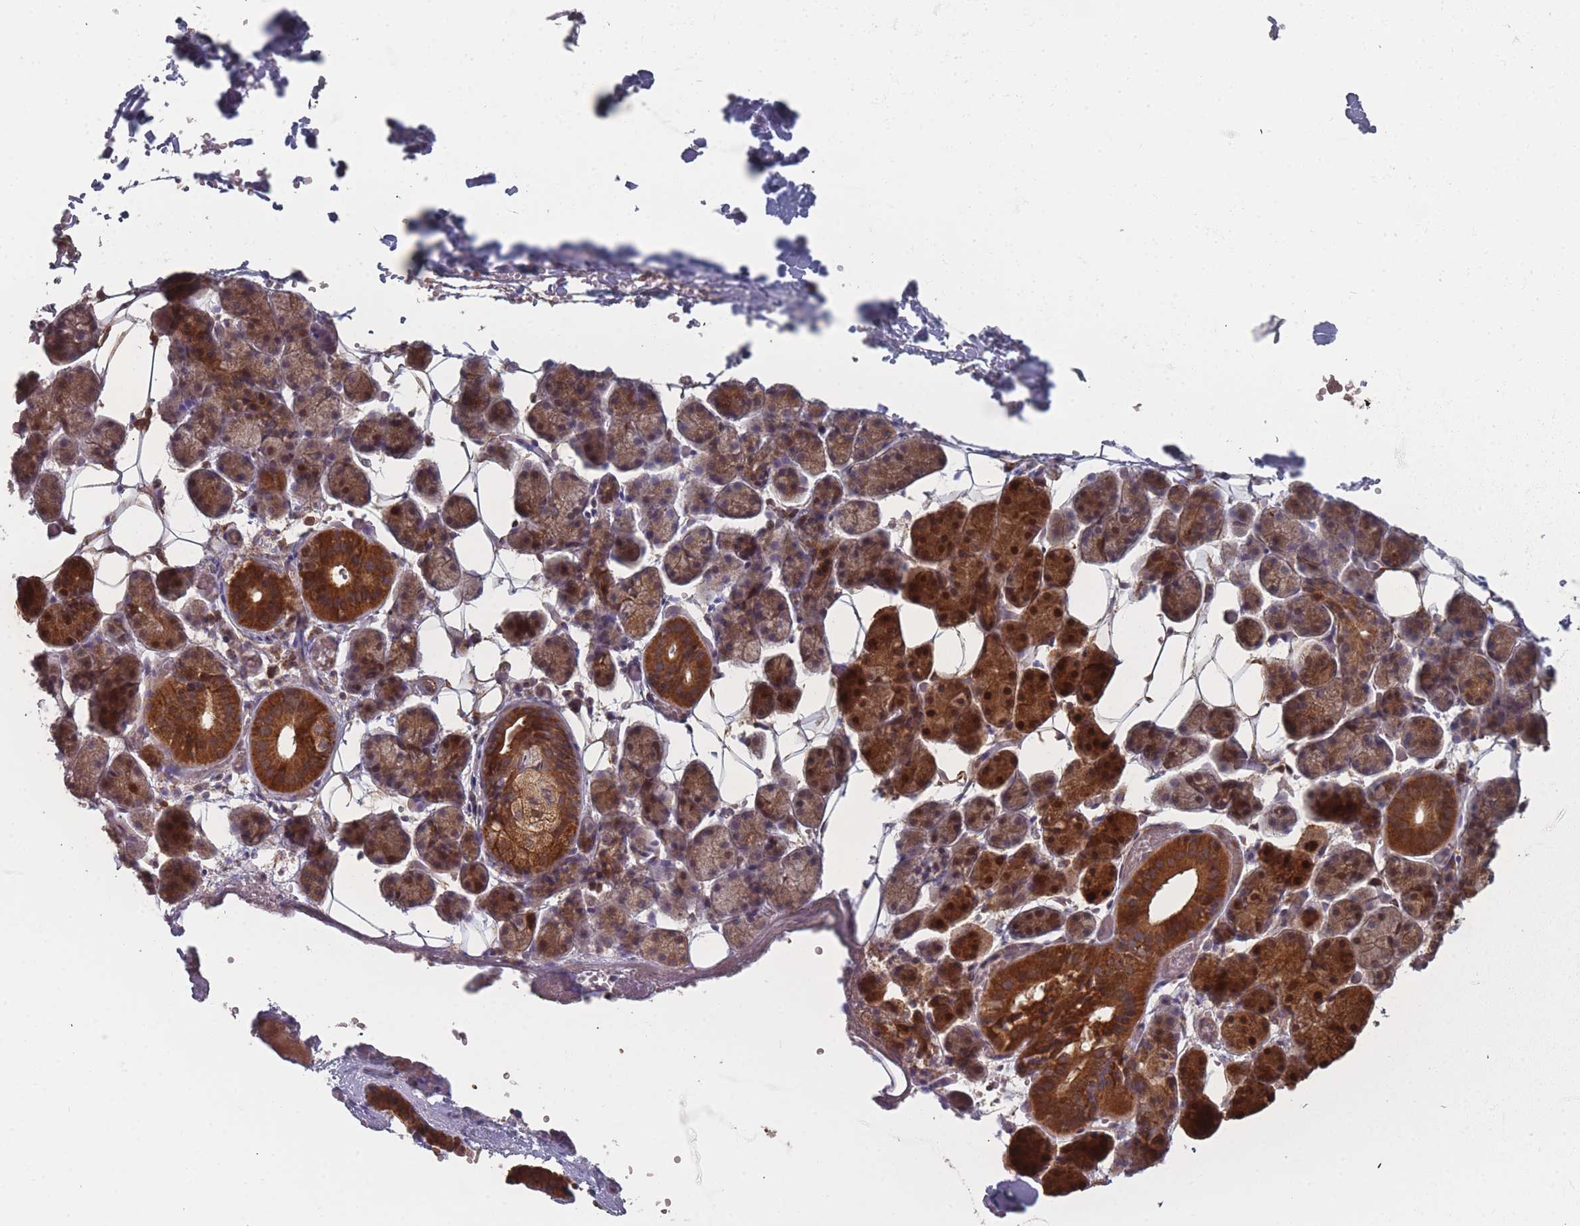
{"staining": {"intensity": "strong", "quantity": ">75%", "location": "cytoplasmic/membranous,nuclear"}, "tissue": "salivary gland", "cell_type": "Glandular cells", "image_type": "normal", "snomed": [{"axis": "morphology", "description": "Normal tissue, NOS"}, {"axis": "topography", "description": "Salivary gland"}], "caption": "Immunohistochemical staining of normal human salivary gland shows high levels of strong cytoplasmic/membranous,nuclear staining in about >75% of glandular cells. The protein of interest is shown in brown color, while the nuclei are stained blue.", "gene": "PSMB3", "patient": {"sex": "female", "age": 33}}